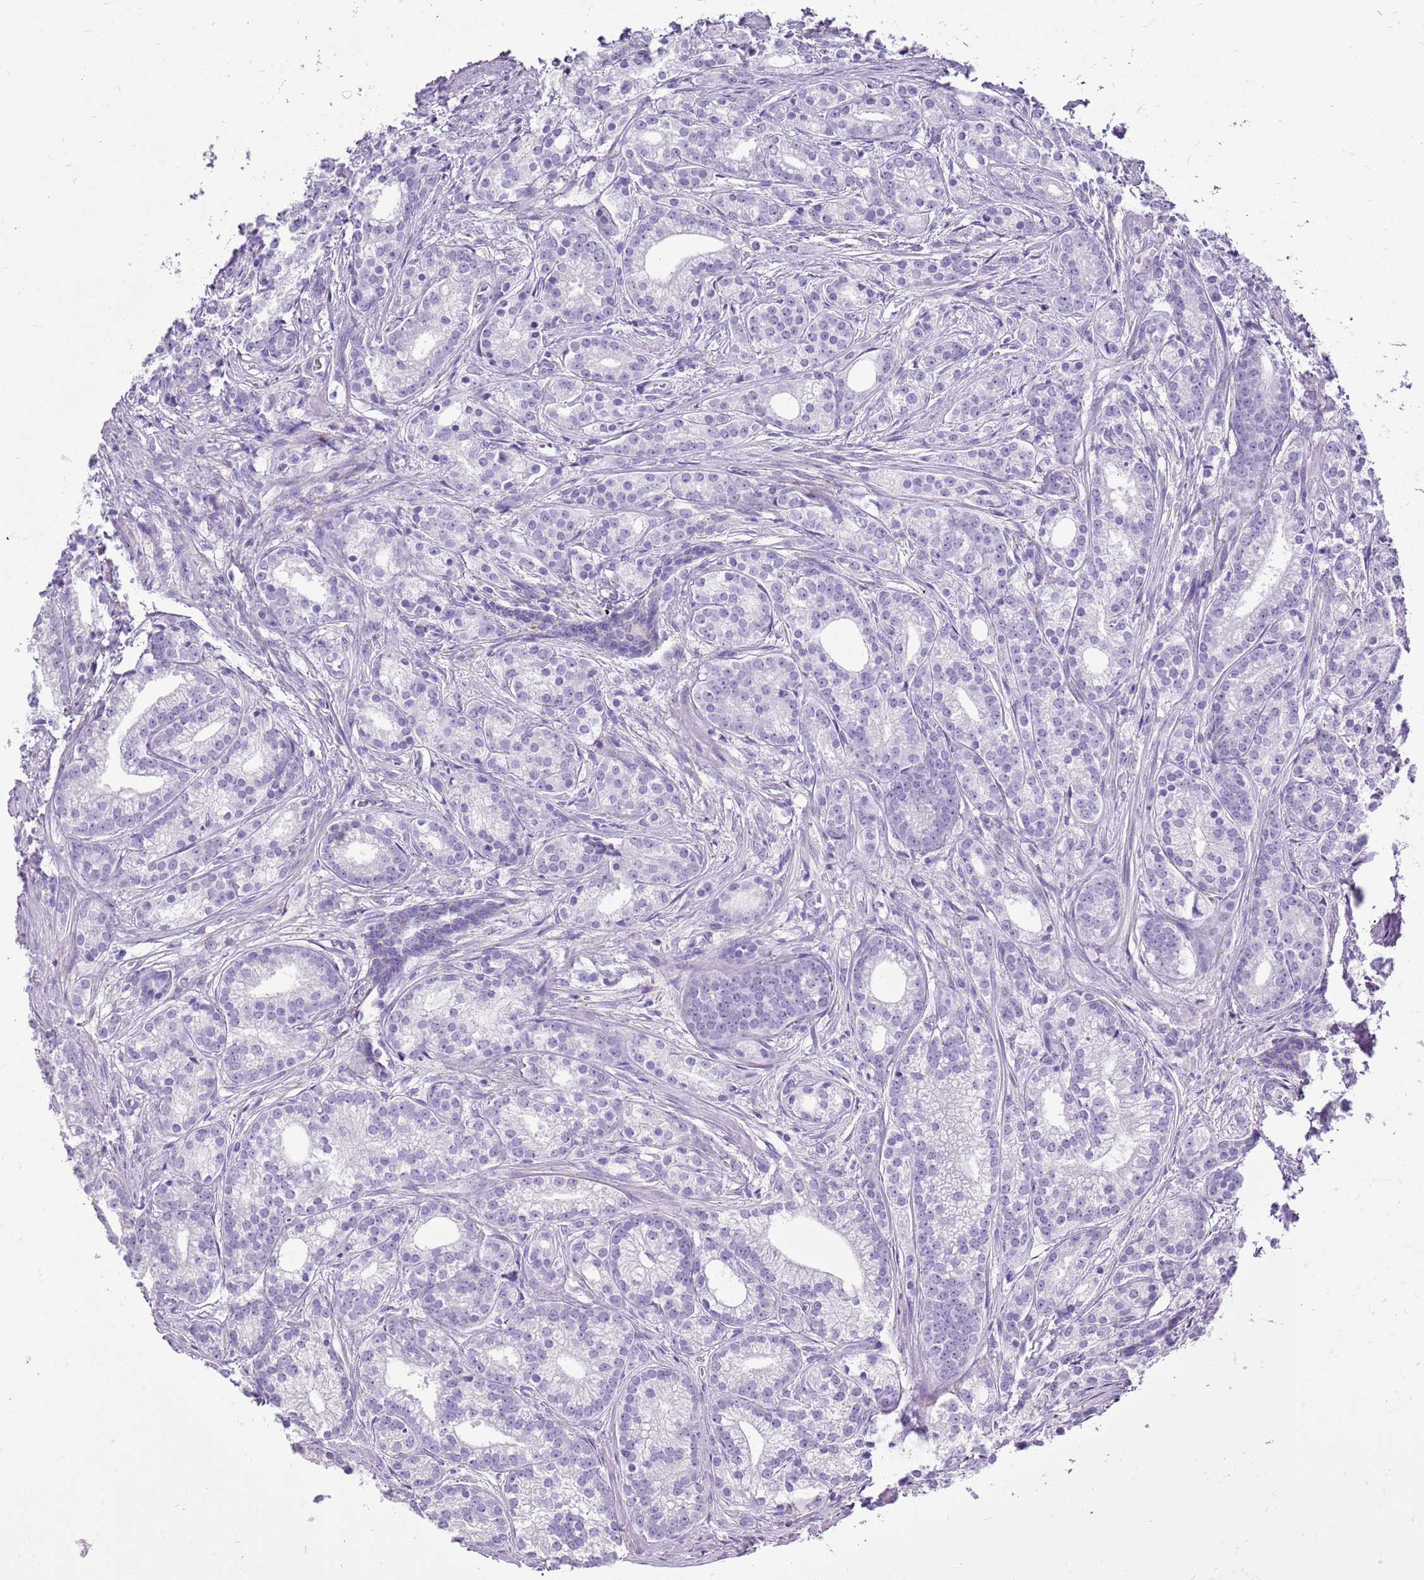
{"staining": {"intensity": "negative", "quantity": "none", "location": "none"}, "tissue": "prostate cancer", "cell_type": "Tumor cells", "image_type": "cancer", "snomed": [{"axis": "morphology", "description": "Adenocarcinoma, Low grade"}, {"axis": "topography", "description": "Prostate"}], "caption": "Tumor cells are negative for protein expression in human prostate low-grade adenocarcinoma.", "gene": "ACSS3", "patient": {"sex": "male", "age": 71}}